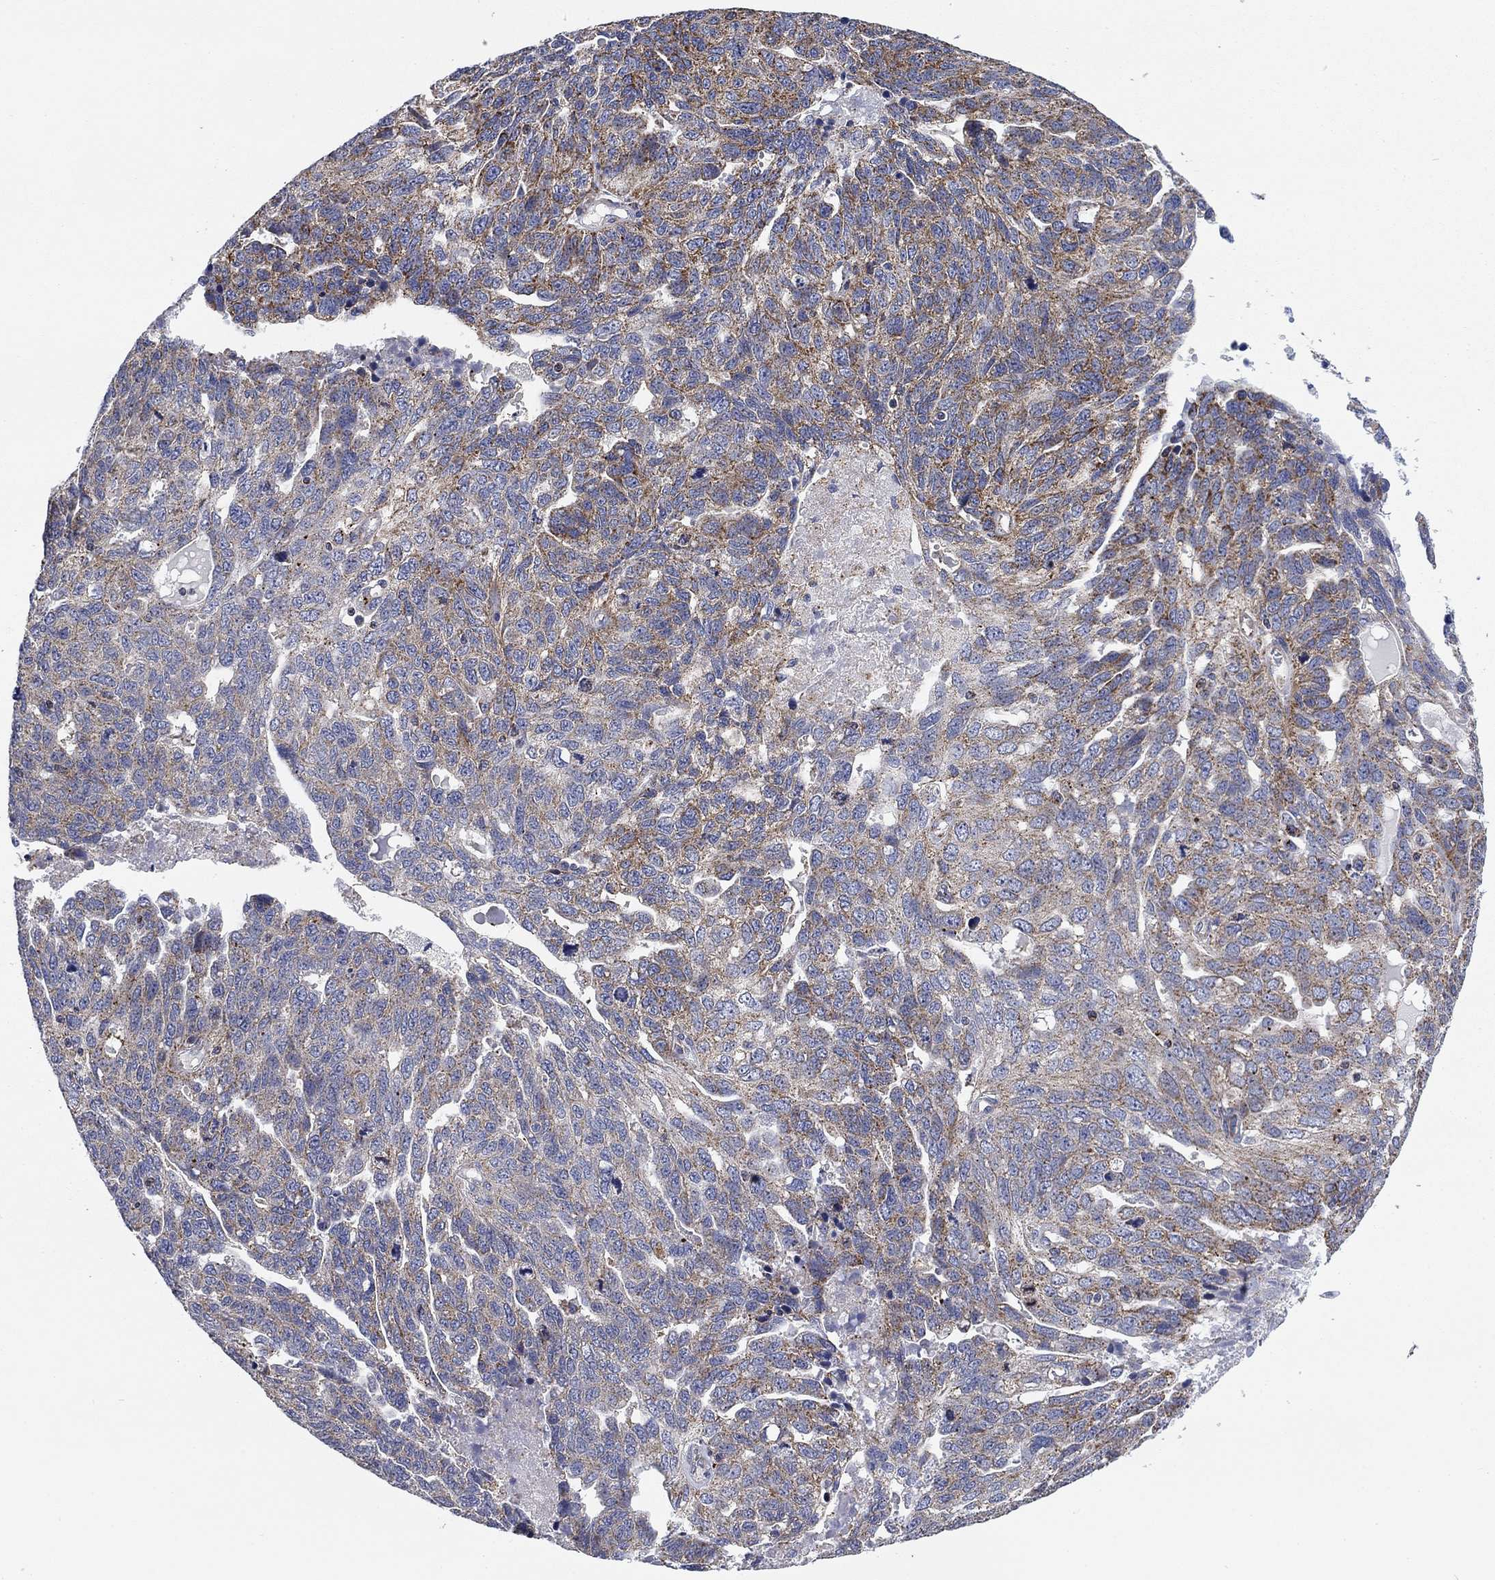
{"staining": {"intensity": "moderate", "quantity": "<25%", "location": "cytoplasmic/membranous"}, "tissue": "ovarian cancer", "cell_type": "Tumor cells", "image_type": "cancer", "snomed": [{"axis": "morphology", "description": "Cystadenocarcinoma, serous, NOS"}, {"axis": "topography", "description": "Ovary"}], "caption": "A high-resolution image shows immunohistochemistry (IHC) staining of serous cystadenocarcinoma (ovarian), which reveals moderate cytoplasmic/membranous staining in approximately <25% of tumor cells. (DAB (3,3'-diaminobenzidine) = brown stain, brightfield microscopy at high magnification).", "gene": "NACAD", "patient": {"sex": "female", "age": 71}}